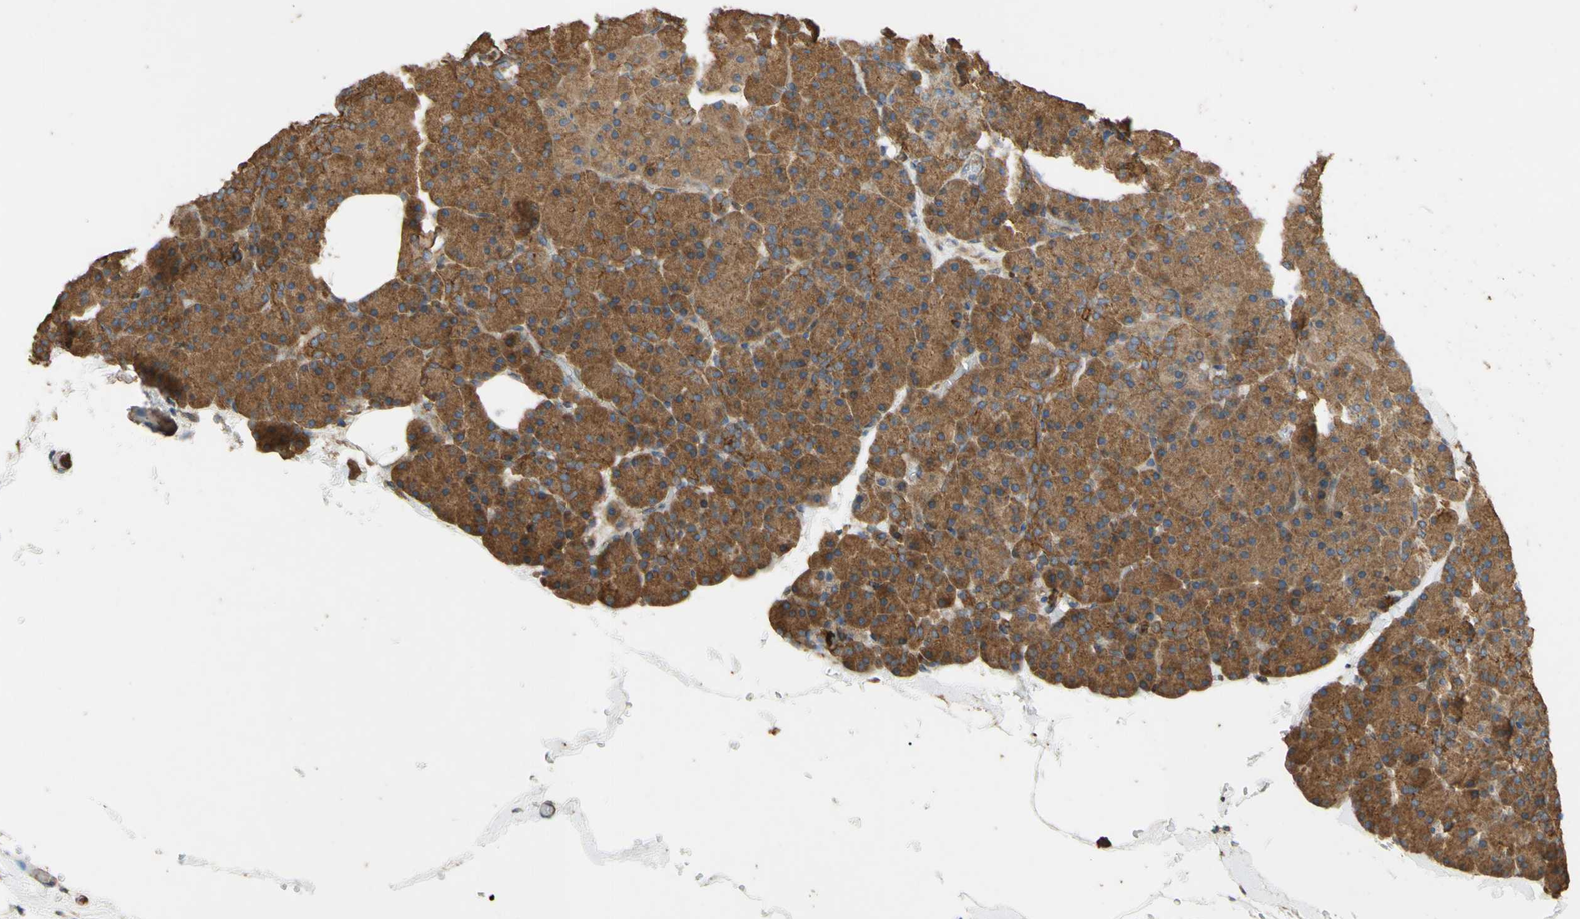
{"staining": {"intensity": "strong", "quantity": ">75%", "location": "cytoplasmic/membranous"}, "tissue": "pancreas", "cell_type": "Exocrine glandular cells", "image_type": "normal", "snomed": [{"axis": "morphology", "description": "Normal tissue, NOS"}, {"axis": "topography", "description": "Pancreas"}], "caption": "Immunohistochemistry of benign pancreas shows high levels of strong cytoplasmic/membranous expression in about >75% of exocrine glandular cells. (DAB IHC with brightfield microscopy, high magnification).", "gene": "CTTN", "patient": {"sex": "female", "age": 35}}